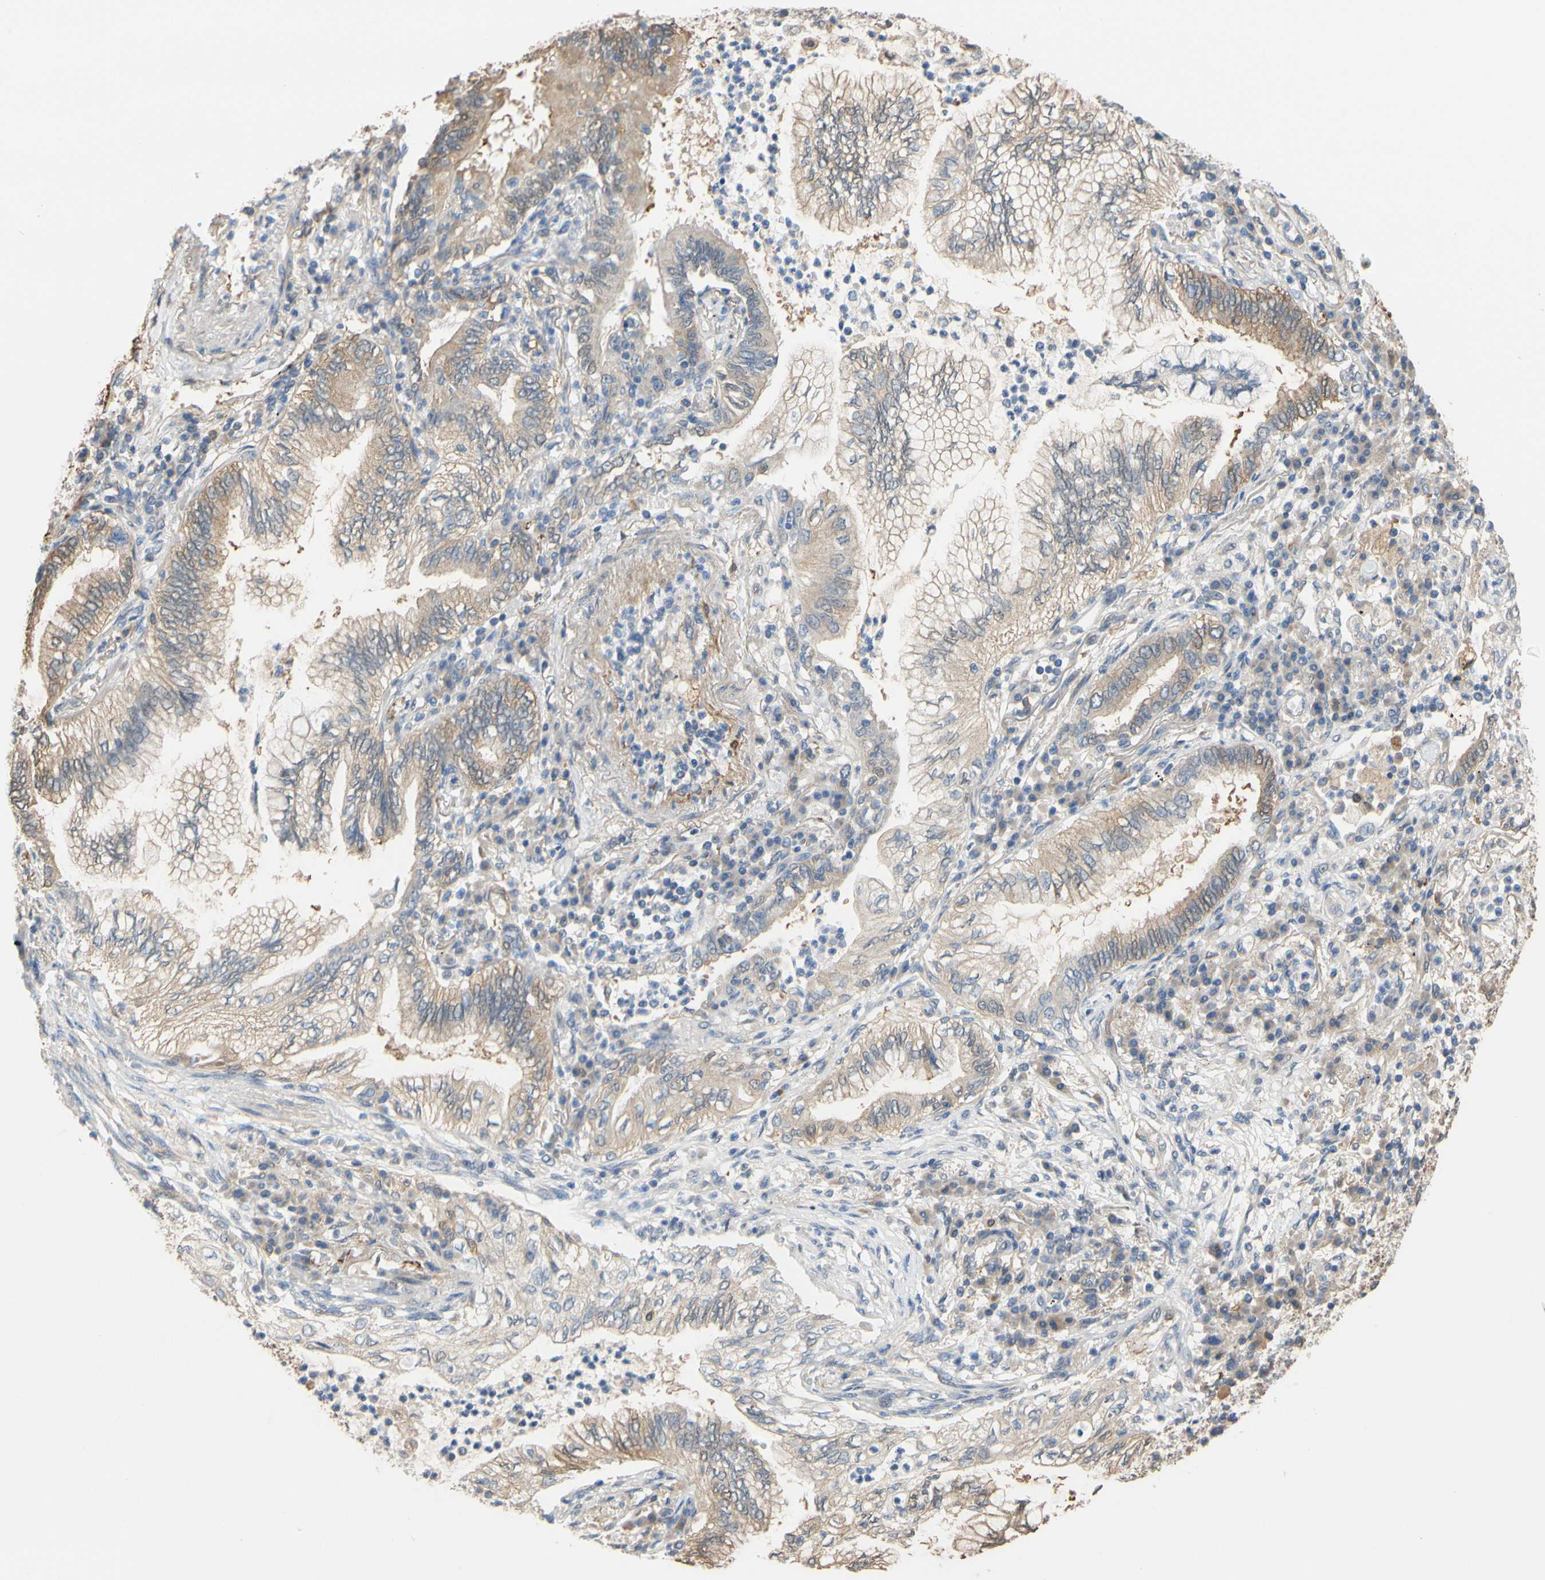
{"staining": {"intensity": "moderate", "quantity": ">75%", "location": "cytoplasmic/membranous"}, "tissue": "lung cancer", "cell_type": "Tumor cells", "image_type": "cancer", "snomed": [{"axis": "morphology", "description": "Normal tissue, NOS"}, {"axis": "morphology", "description": "Adenocarcinoma, NOS"}, {"axis": "topography", "description": "Bronchus"}, {"axis": "topography", "description": "Lung"}], "caption": "Tumor cells show medium levels of moderate cytoplasmic/membranous positivity in about >75% of cells in adenocarcinoma (lung). Immunohistochemistry stains the protein of interest in brown and the nuclei are stained blue.", "gene": "ALDH1A2", "patient": {"sex": "female", "age": 70}}